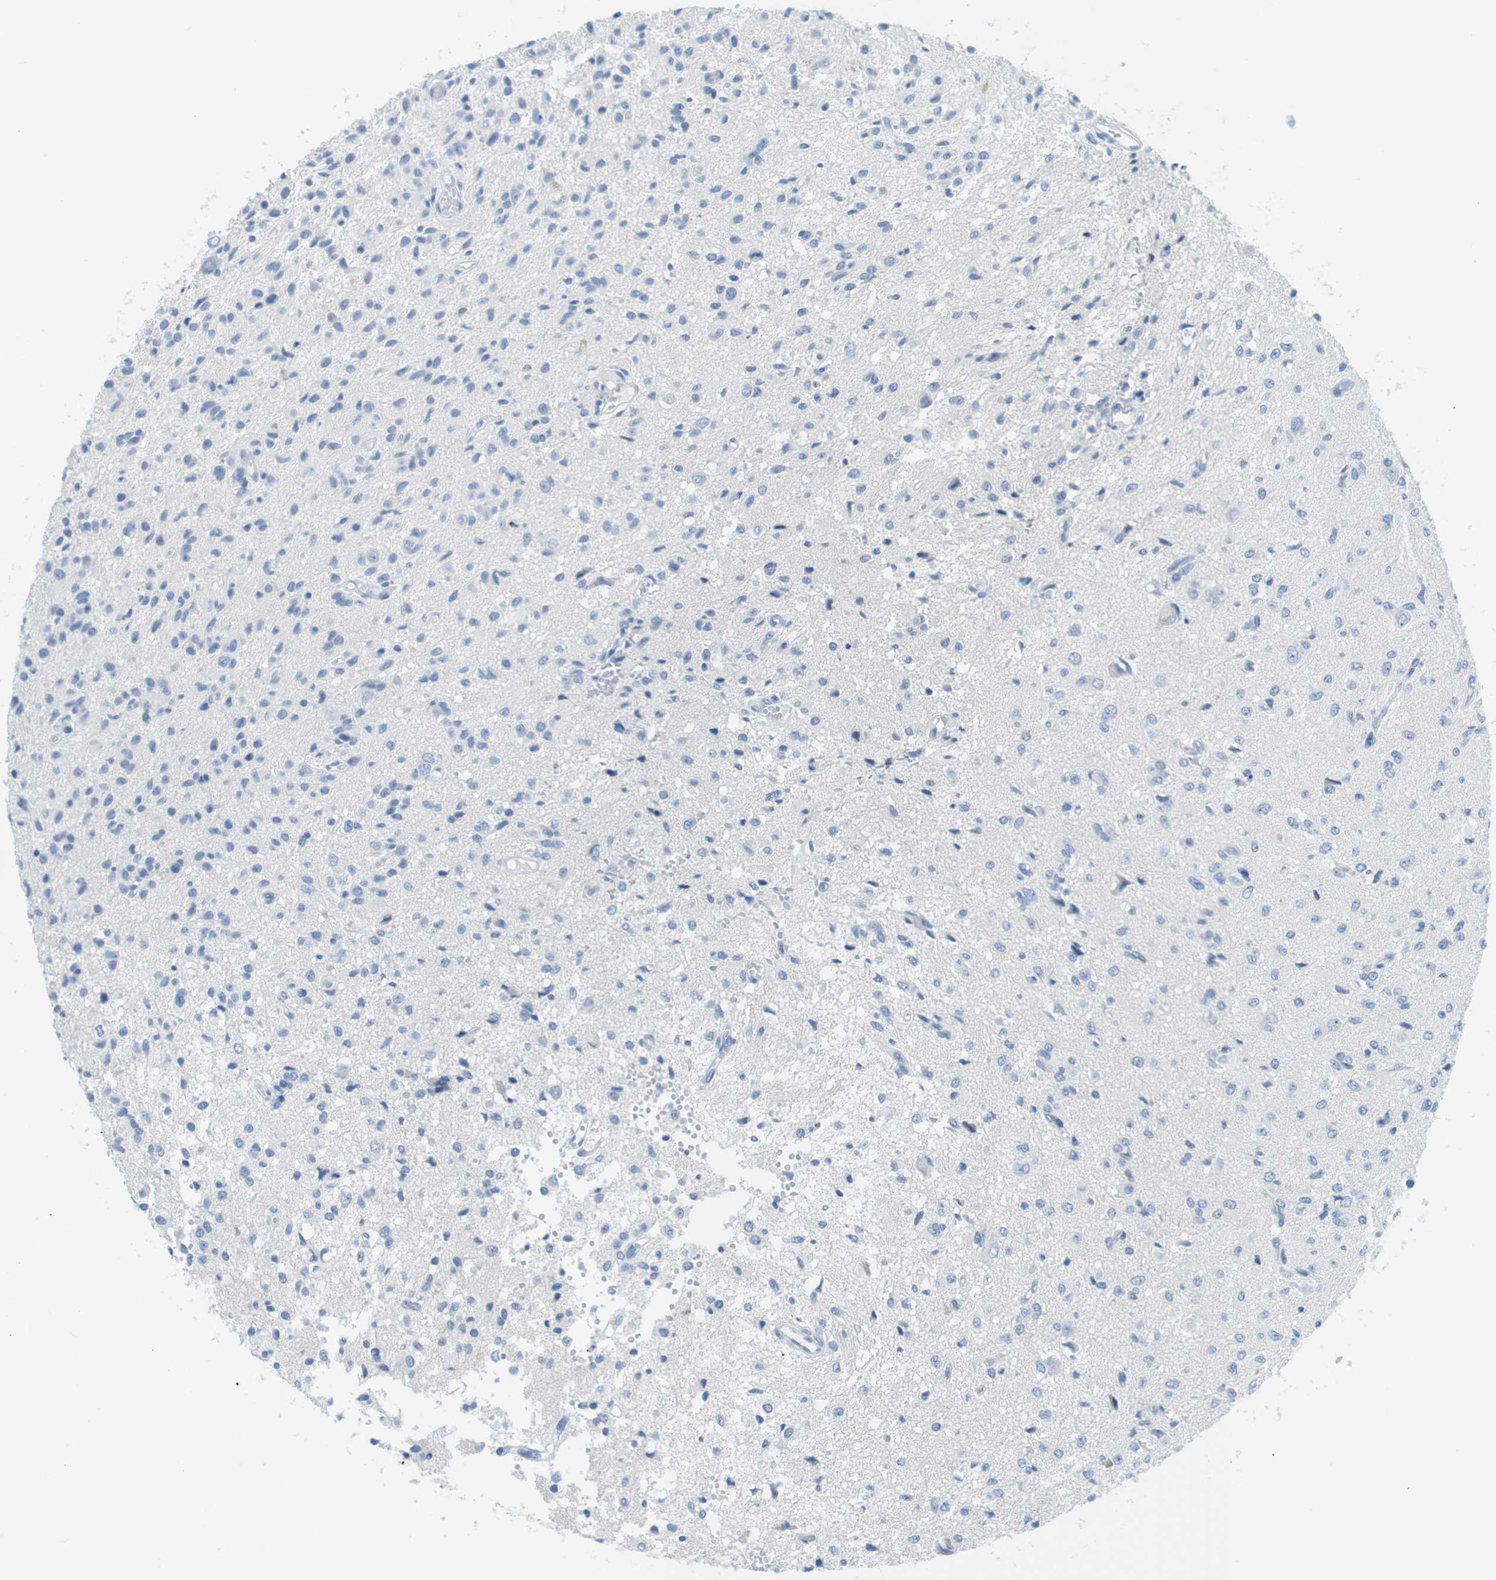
{"staining": {"intensity": "negative", "quantity": "none", "location": "none"}, "tissue": "glioma", "cell_type": "Tumor cells", "image_type": "cancer", "snomed": [{"axis": "morphology", "description": "Glioma, malignant, High grade"}, {"axis": "topography", "description": "Brain"}], "caption": "Image shows no significant protein staining in tumor cells of malignant glioma (high-grade).", "gene": "TNFRSF4", "patient": {"sex": "female", "age": 59}}